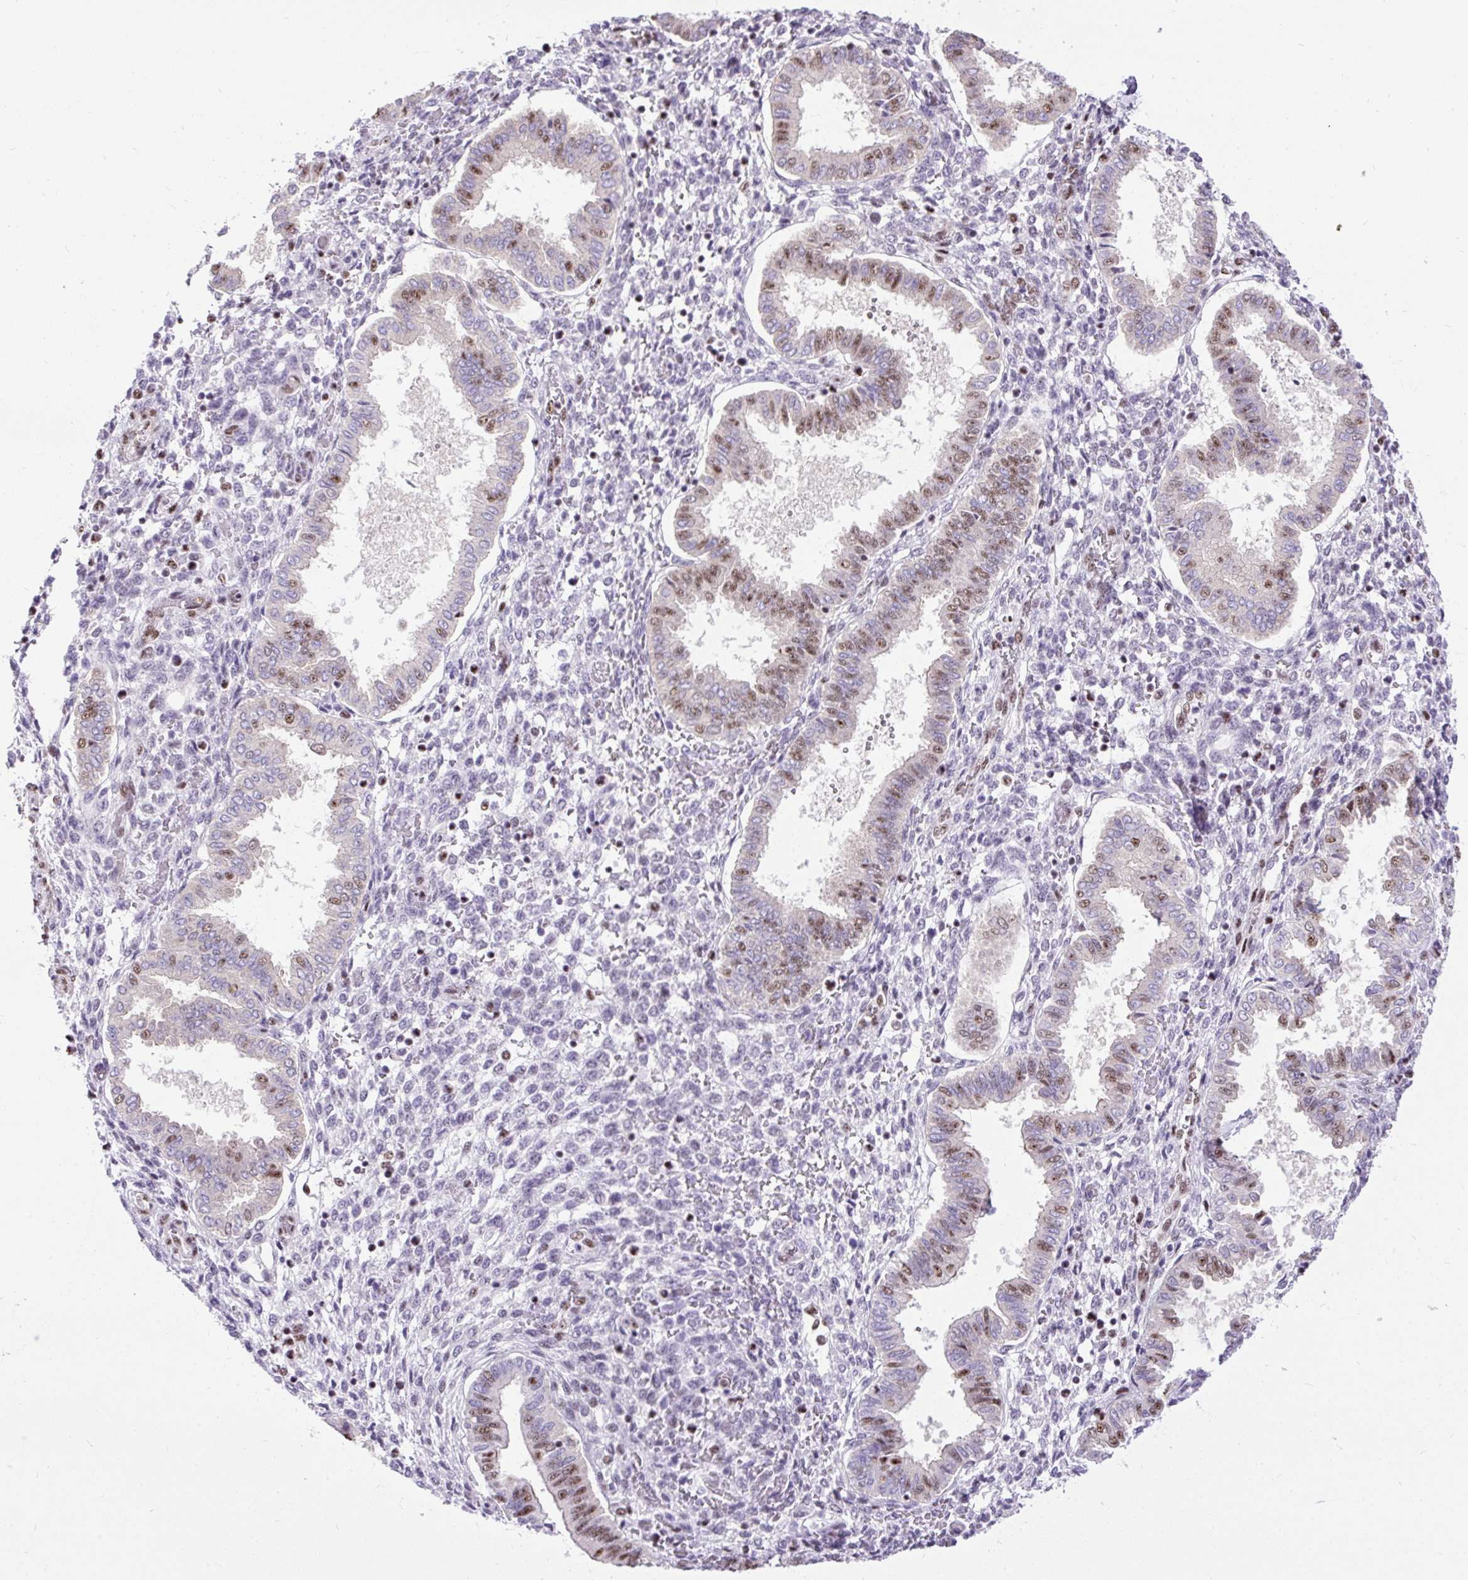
{"staining": {"intensity": "negative", "quantity": "none", "location": "none"}, "tissue": "endometrium", "cell_type": "Cells in endometrial stroma", "image_type": "normal", "snomed": [{"axis": "morphology", "description": "Normal tissue, NOS"}, {"axis": "topography", "description": "Endometrium"}], "caption": "This micrograph is of benign endometrium stained with immunohistochemistry to label a protein in brown with the nuclei are counter-stained blue. There is no expression in cells in endometrial stroma.", "gene": "SMC5", "patient": {"sex": "female", "age": 24}}